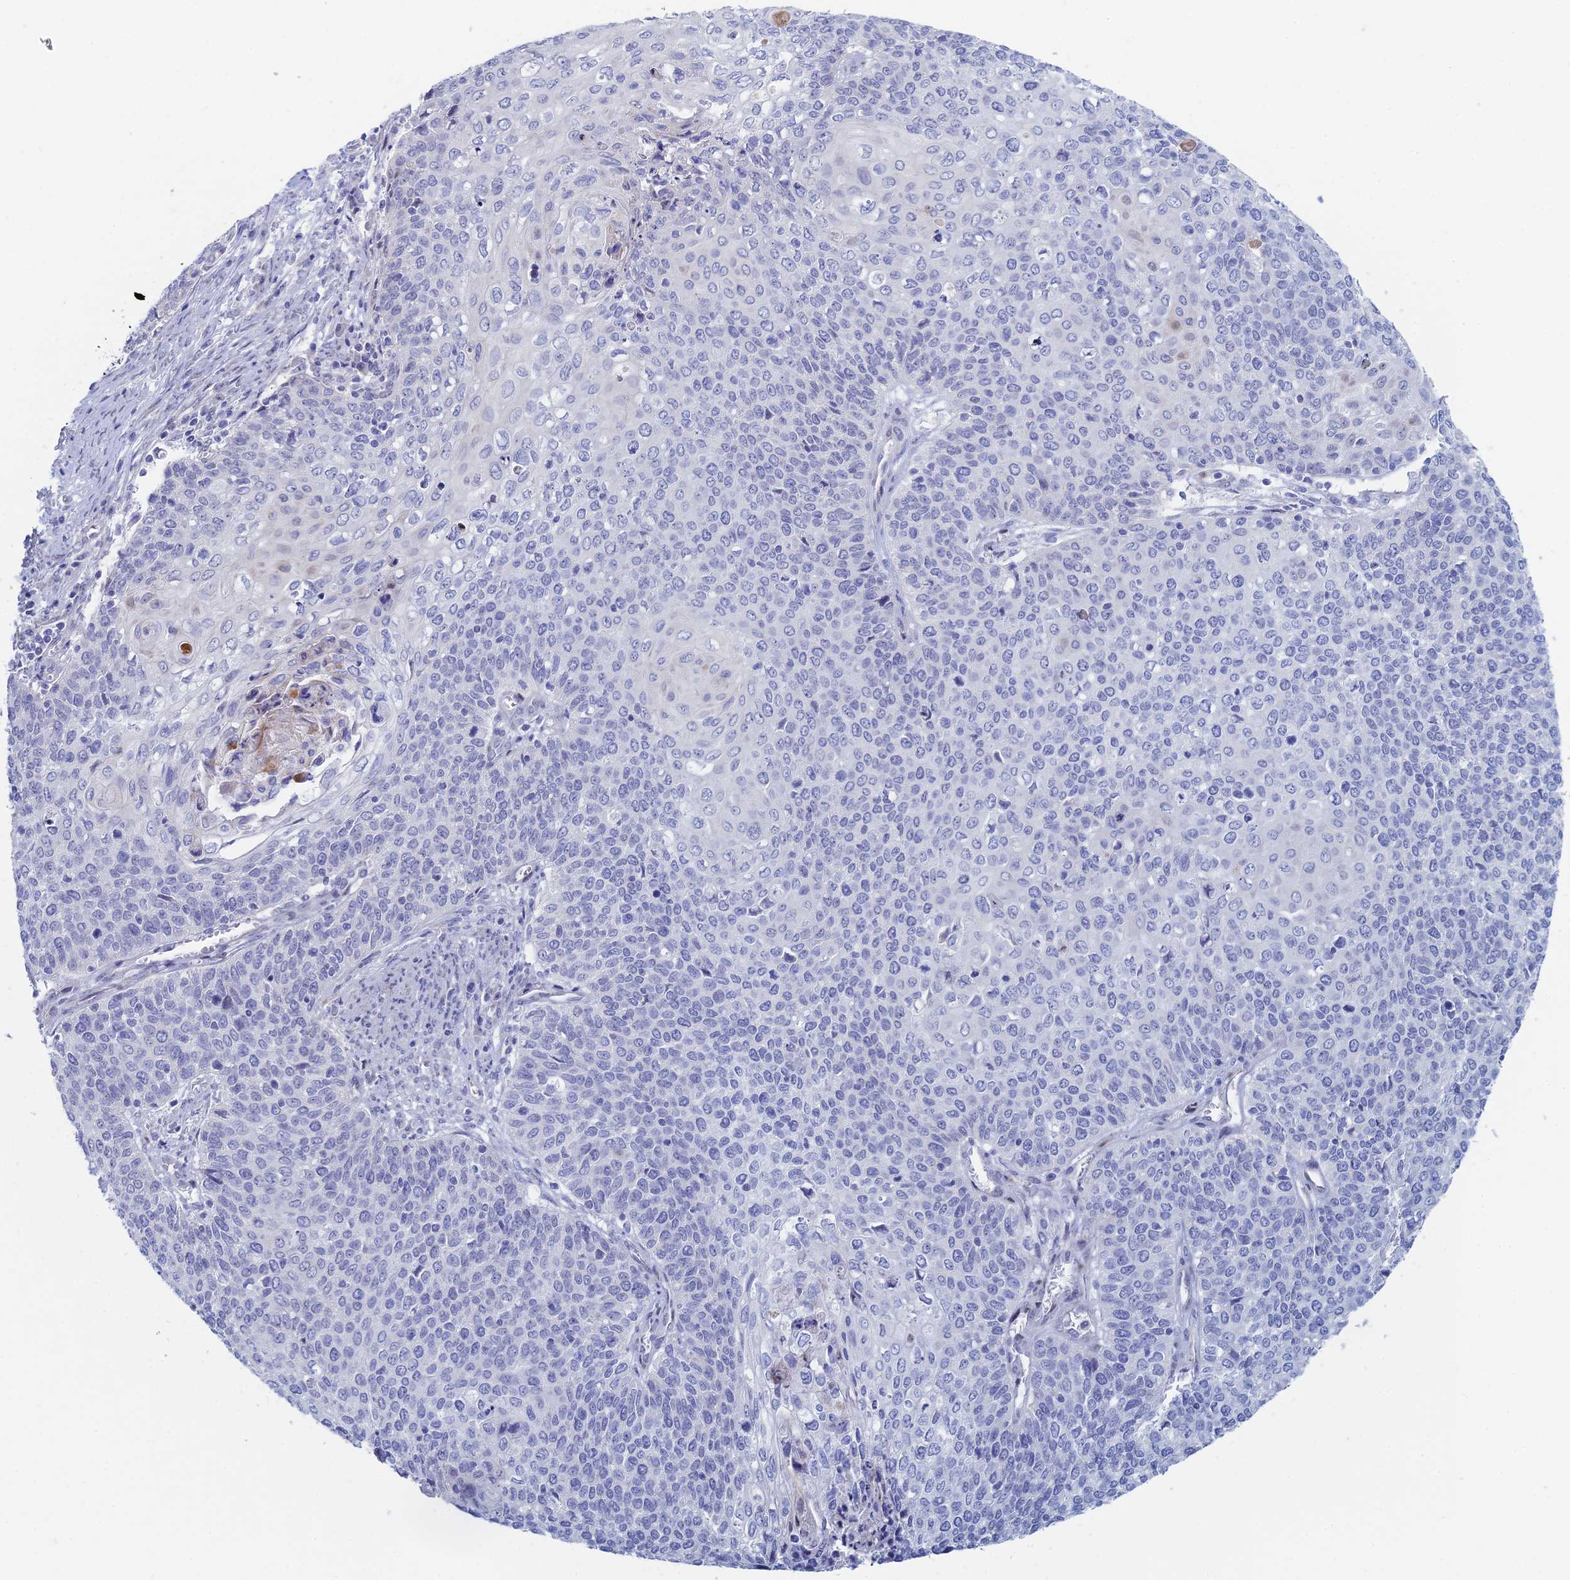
{"staining": {"intensity": "negative", "quantity": "none", "location": "none"}, "tissue": "cervical cancer", "cell_type": "Tumor cells", "image_type": "cancer", "snomed": [{"axis": "morphology", "description": "Squamous cell carcinoma, NOS"}, {"axis": "topography", "description": "Cervix"}], "caption": "Photomicrograph shows no significant protein expression in tumor cells of cervical cancer (squamous cell carcinoma). (DAB immunohistochemistry (IHC), high magnification).", "gene": "DRGX", "patient": {"sex": "female", "age": 39}}